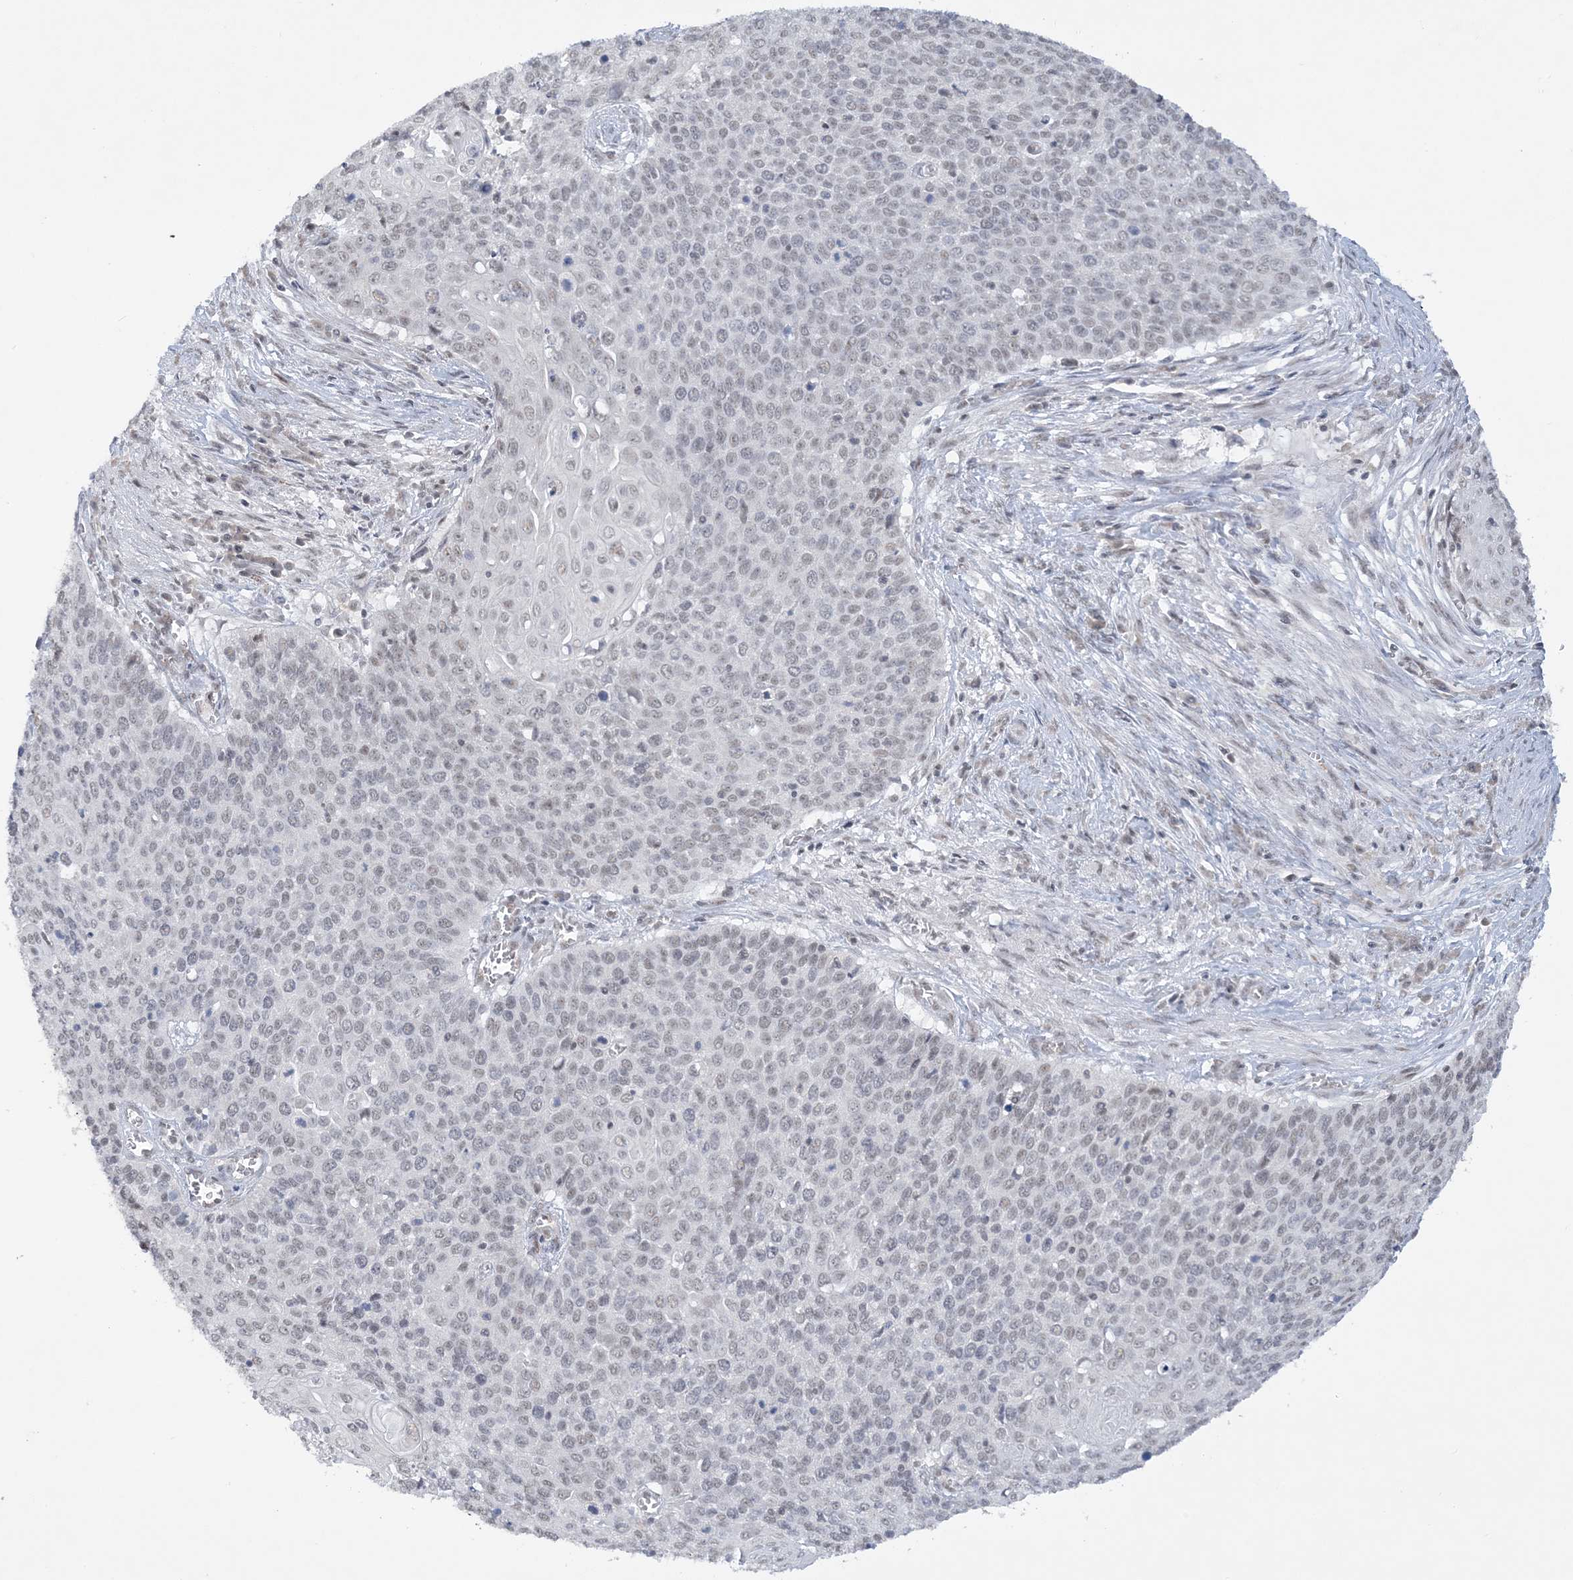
{"staining": {"intensity": "negative", "quantity": "none", "location": "none"}, "tissue": "cervical cancer", "cell_type": "Tumor cells", "image_type": "cancer", "snomed": [{"axis": "morphology", "description": "Squamous cell carcinoma, NOS"}, {"axis": "topography", "description": "Cervix"}], "caption": "Immunohistochemistry (IHC) of cervical cancer displays no staining in tumor cells.", "gene": "KMT2D", "patient": {"sex": "female", "age": 39}}